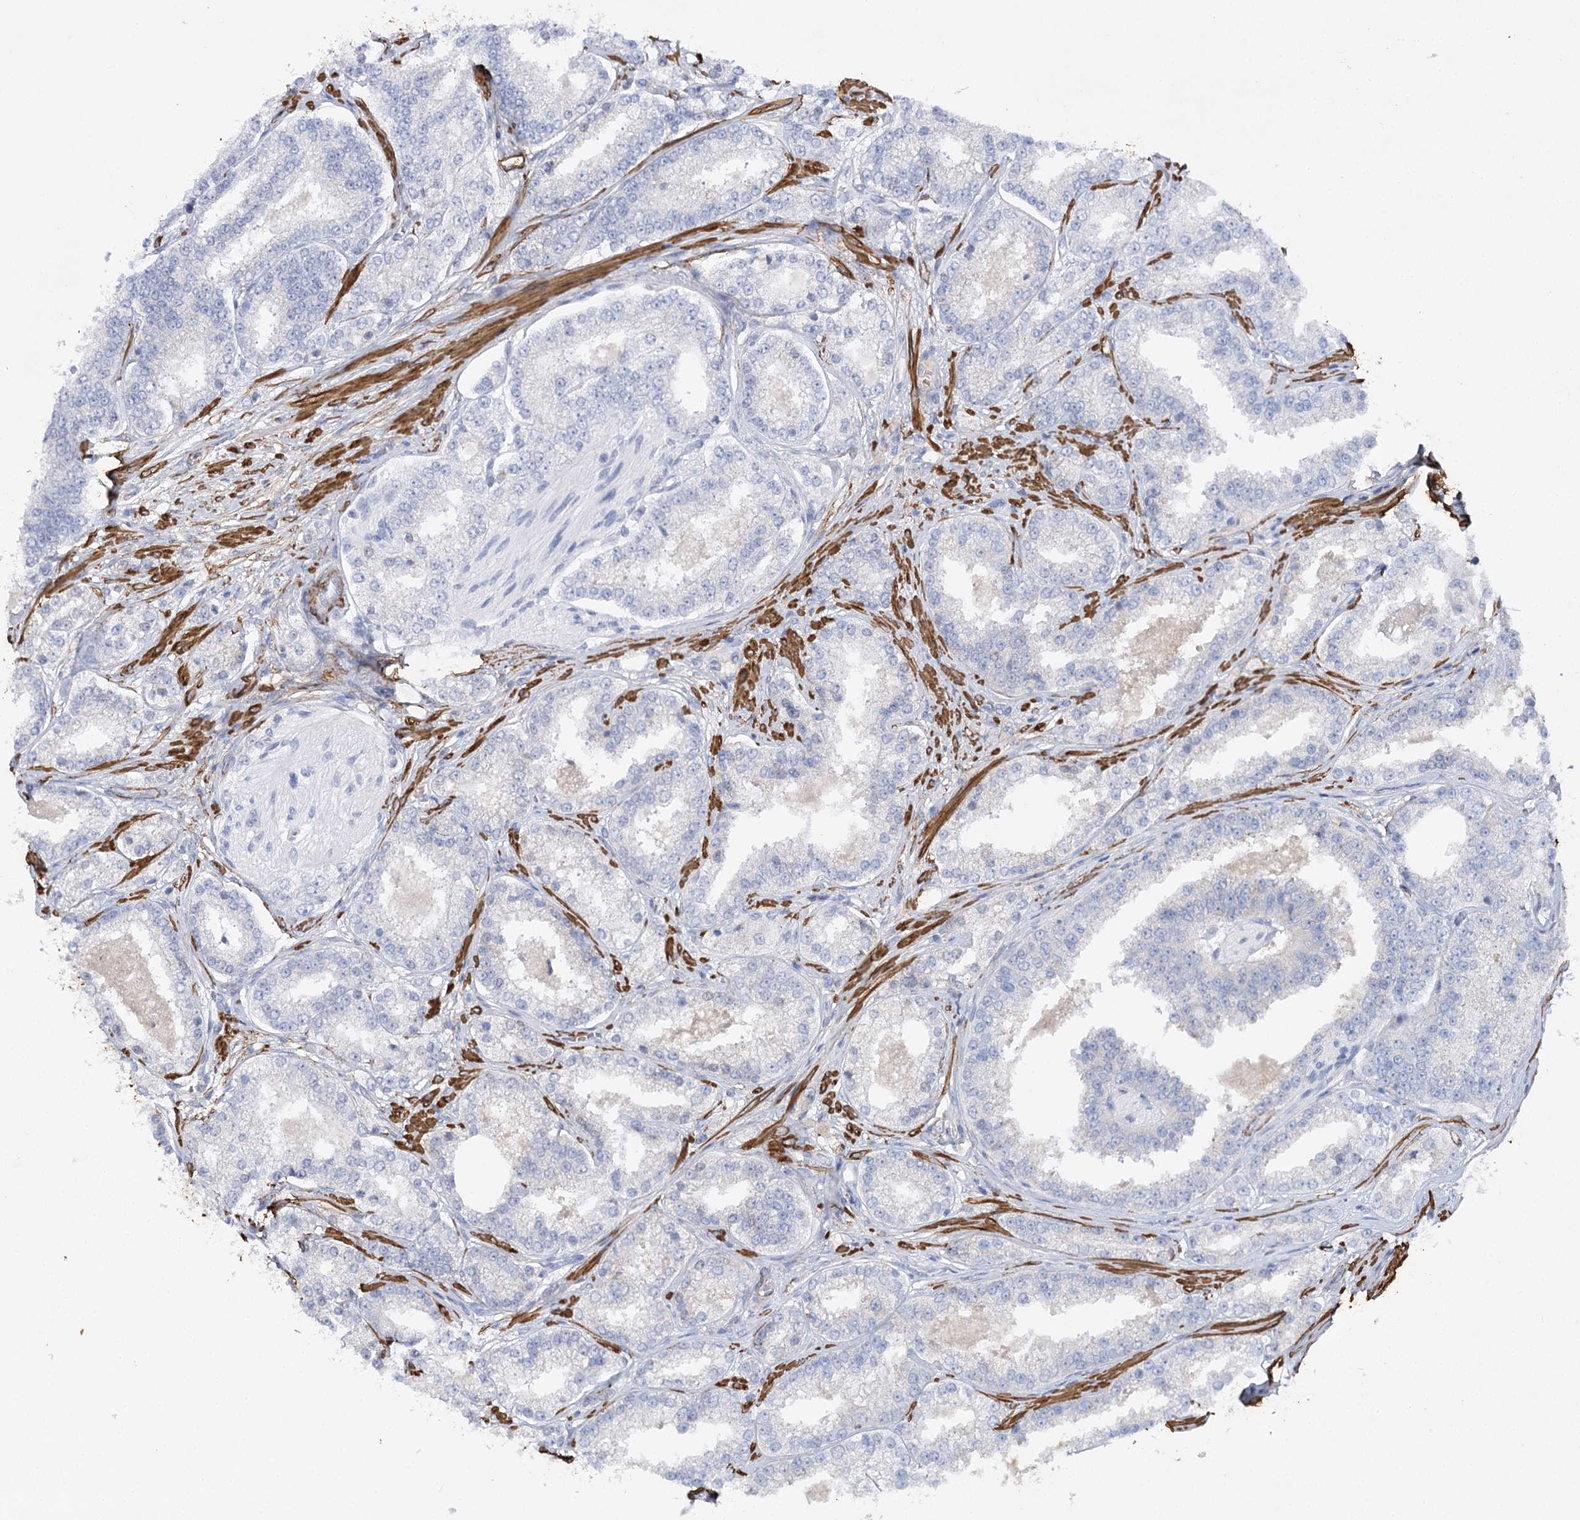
{"staining": {"intensity": "negative", "quantity": "none", "location": "none"}, "tissue": "prostate cancer", "cell_type": "Tumor cells", "image_type": "cancer", "snomed": [{"axis": "morphology", "description": "Normal tissue, NOS"}, {"axis": "morphology", "description": "Adenocarcinoma, High grade"}, {"axis": "topography", "description": "Prostate"}], "caption": "The micrograph reveals no staining of tumor cells in prostate cancer.", "gene": "RTN2", "patient": {"sex": "male", "age": 83}}